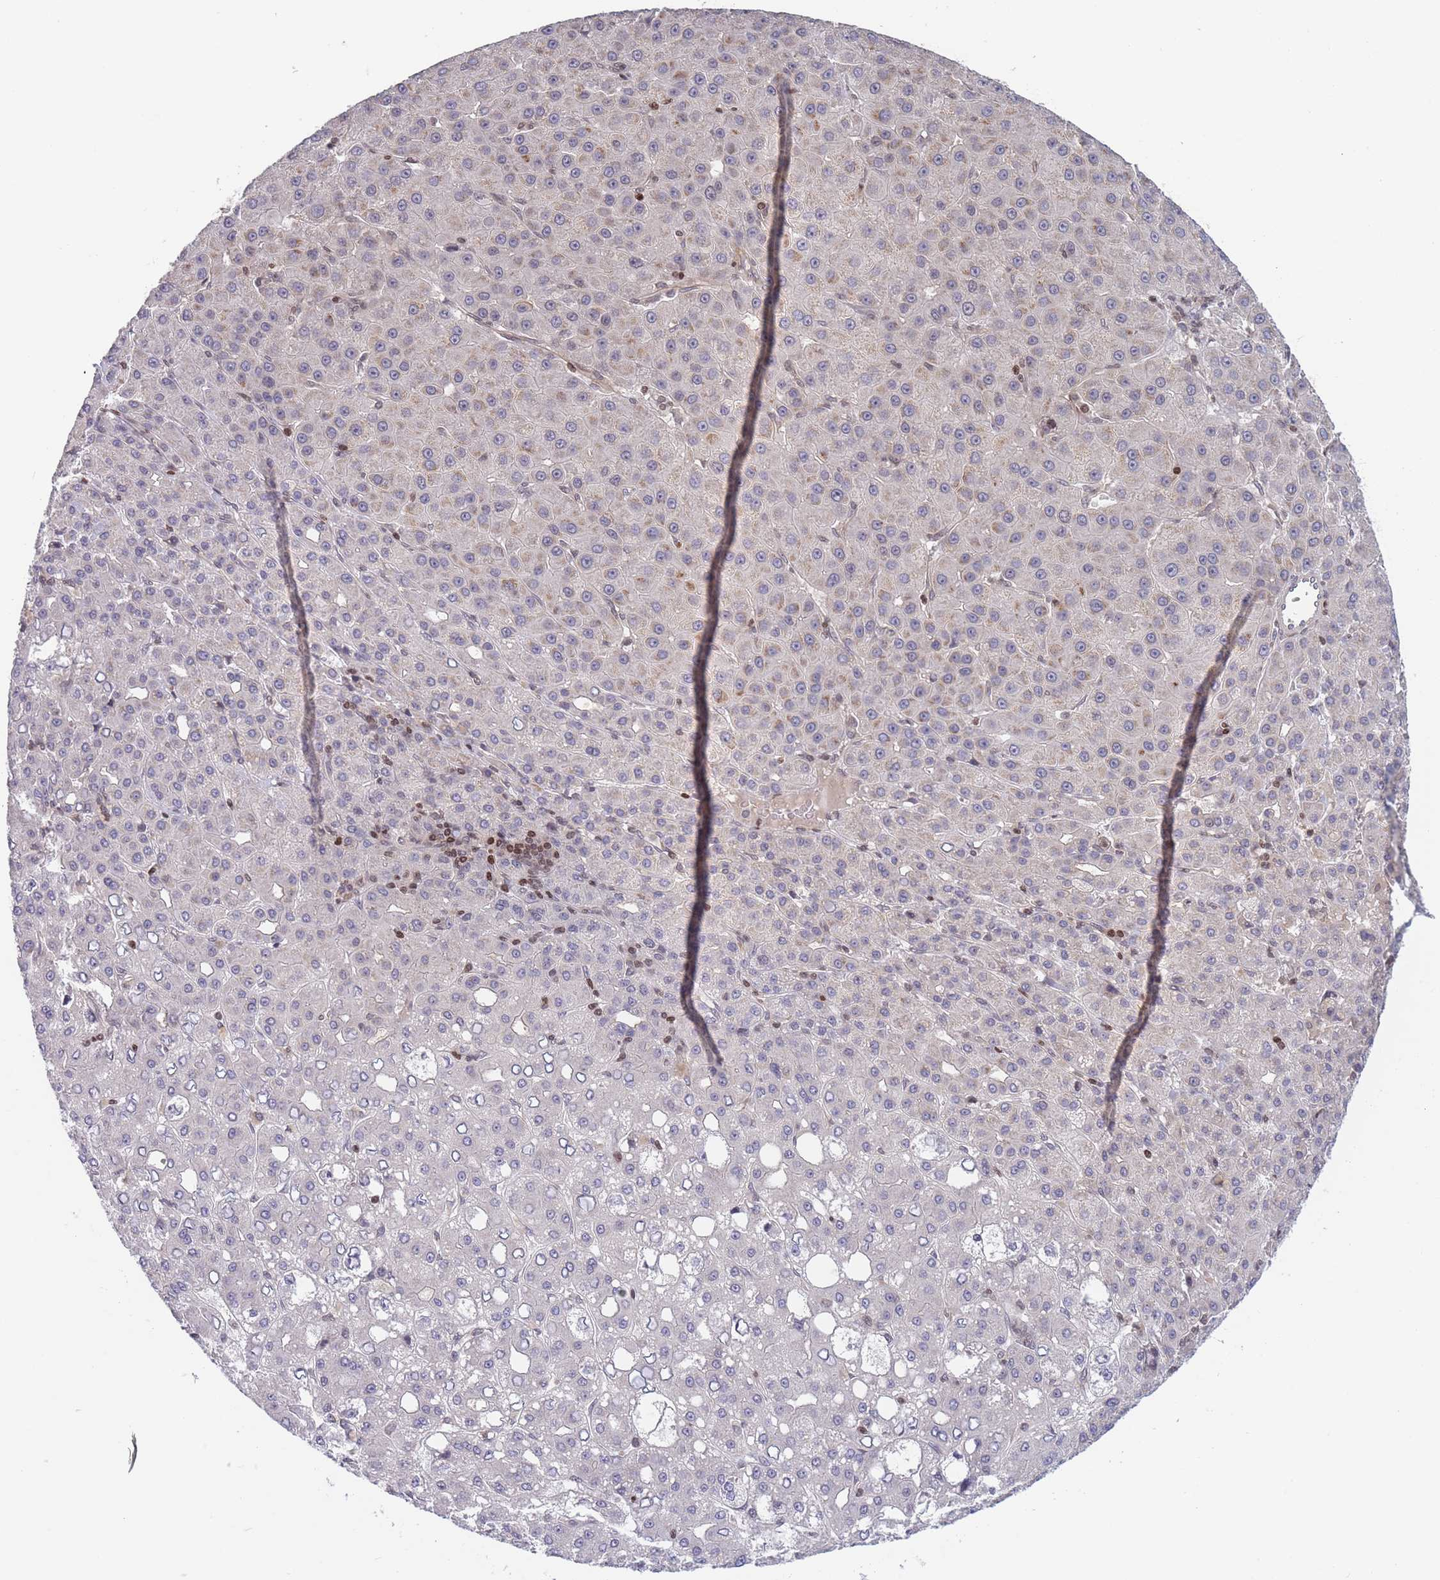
{"staining": {"intensity": "negative", "quantity": "none", "location": "none"}, "tissue": "liver cancer", "cell_type": "Tumor cells", "image_type": "cancer", "snomed": [{"axis": "morphology", "description": "Carcinoma, Hepatocellular, NOS"}, {"axis": "topography", "description": "Liver"}], "caption": "A high-resolution photomicrograph shows IHC staining of liver cancer, which exhibits no significant positivity in tumor cells. The staining was performed using DAB to visualize the protein expression in brown, while the nuclei were stained in blue with hematoxylin (Magnification: 20x).", "gene": "SLC35F5", "patient": {"sex": "male", "age": 65}}